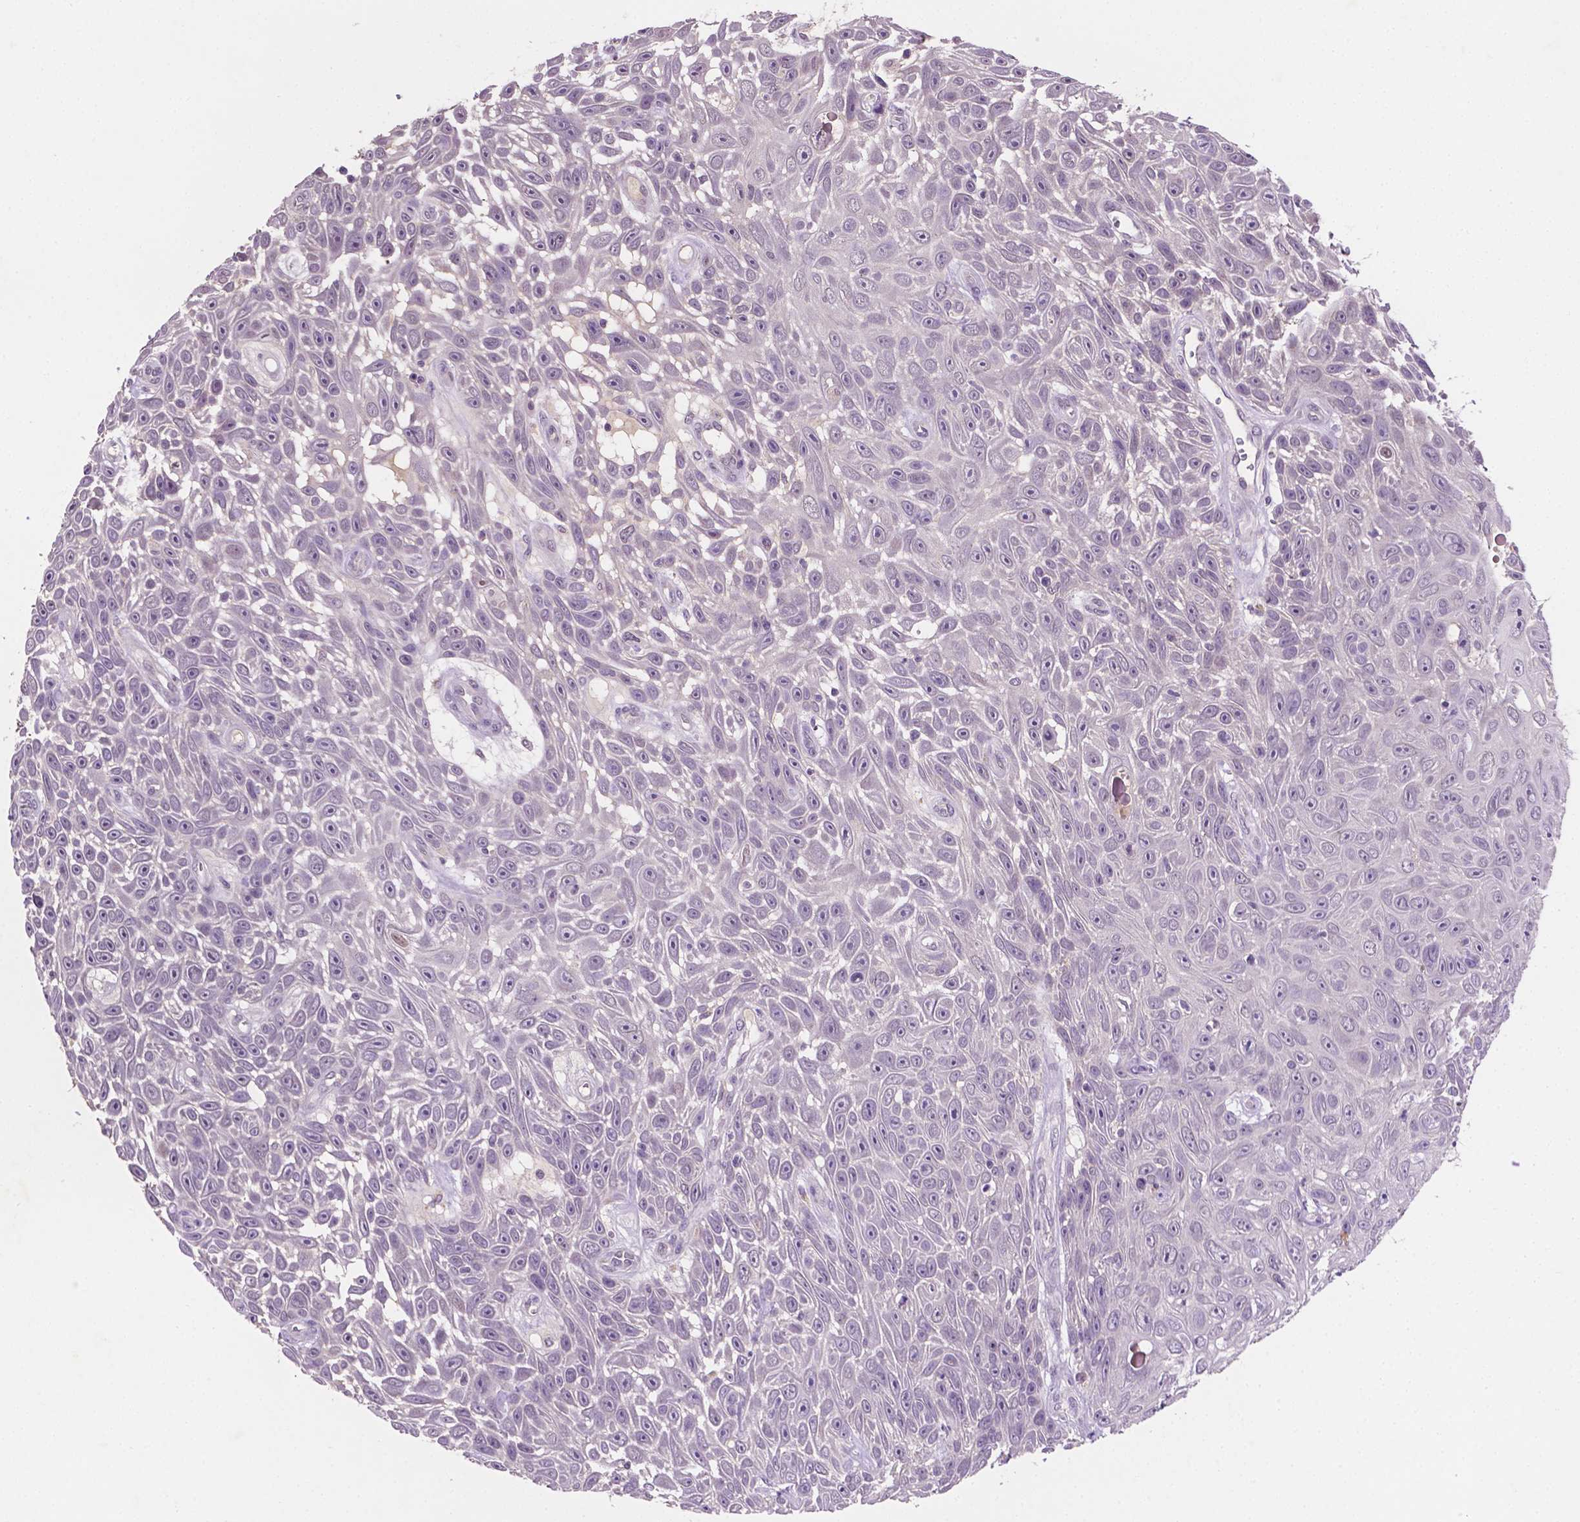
{"staining": {"intensity": "negative", "quantity": "none", "location": "none"}, "tissue": "skin cancer", "cell_type": "Tumor cells", "image_type": "cancer", "snomed": [{"axis": "morphology", "description": "Squamous cell carcinoma, NOS"}, {"axis": "topography", "description": "Skin"}], "caption": "Immunohistochemical staining of skin squamous cell carcinoma reveals no significant staining in tumor cells.", "gene": "MROH6", "patient": {"sex": "male", "age": 82}}